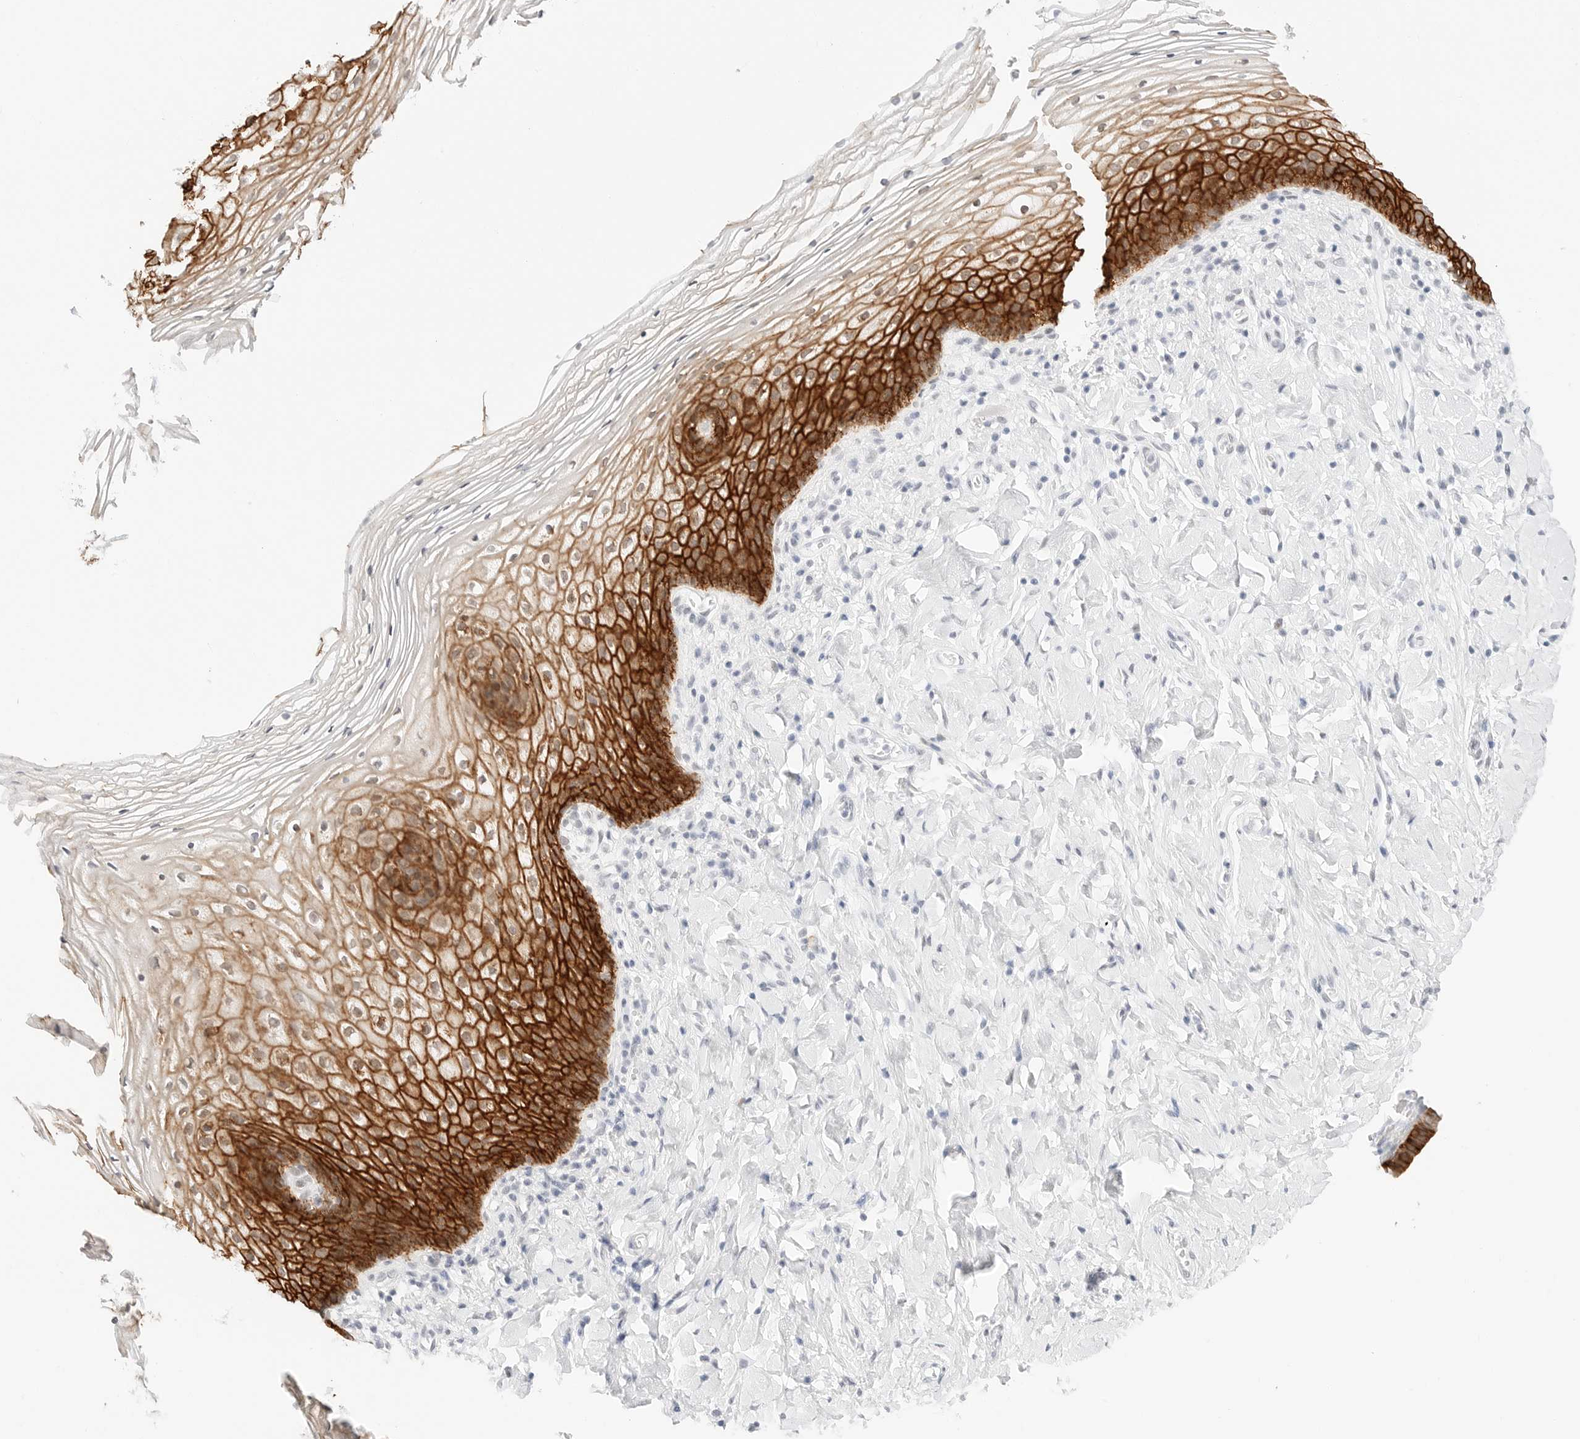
{"staining": {"intensity": "strong", "quantity": "25%-75%", "location": "cytoplasmic/membranous"}, "tissue": "vagina", "cell_type": "Squamous epithelial cells", "image_type": "normal", "snomed": [{"axis": "morphology", "description": "Normal tissue, NOS"}, {"axis": "topography", "description": "Vagina"}], "caption": "Strong cytoplasmic/membranous staining is present in approximately 25%-75% of squamous epithelial cells in benign vagina.", "gene": "CDH1", "patient": {"sex": "female", "age": 60}}